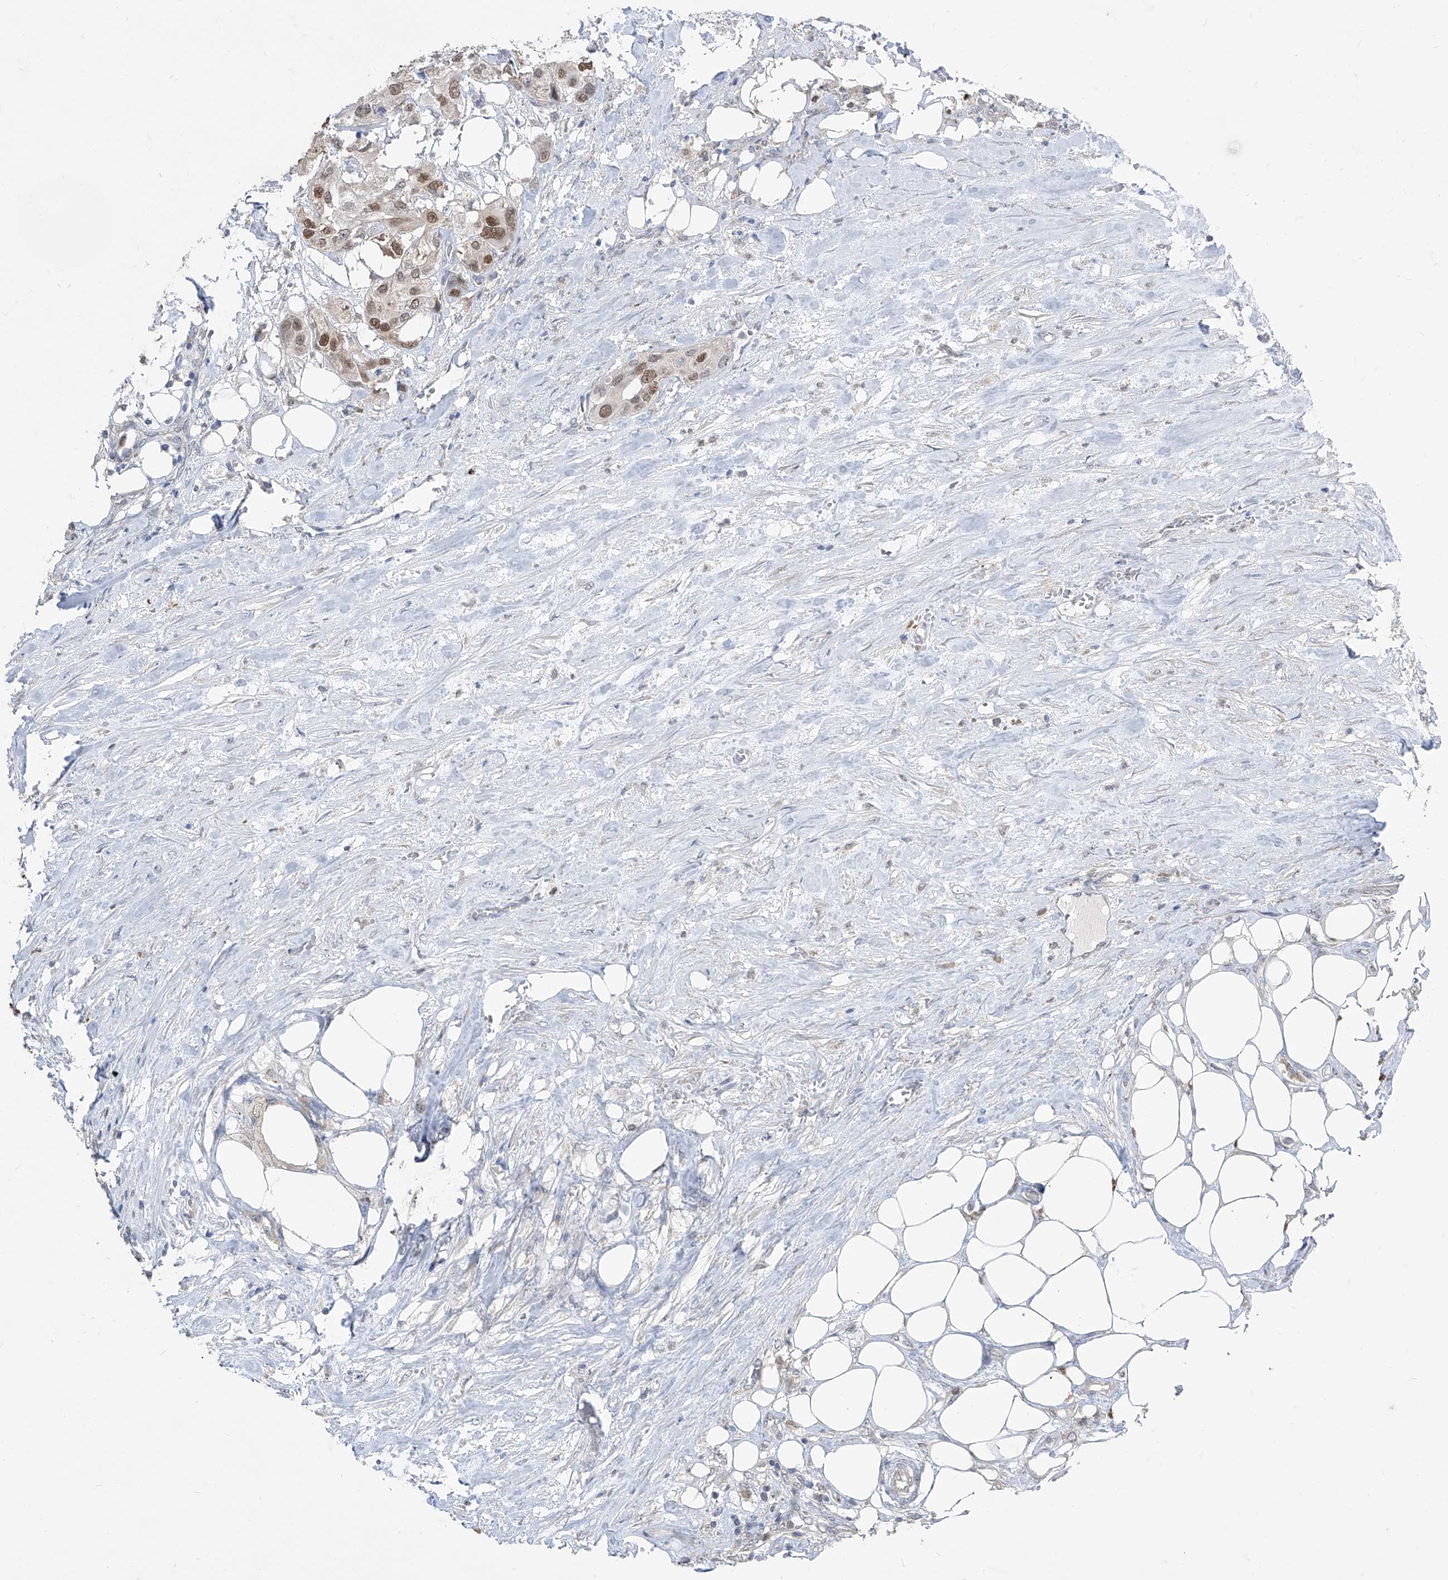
{"staining": {"intensity": "moderate", "quantity": ">75%", "location": "nuclear"}, "tissue": "urothelial cancer", "cell_type": "Tumor cells", "image_type": "cancer", "snomed": [{"axis": "morphology", "description": "Urothelial carcinoma, High grade"}, {"axis": "topography", "description": "Urinary bladder"}], "caption": "This micrograph displays IHC staining of high-grade urothelial carcinoma, with medium moderate nuclear staining in approximately >75% of tumor cells.", "gene": "BROX", "patient": {"sex": "male", "age": 64}}